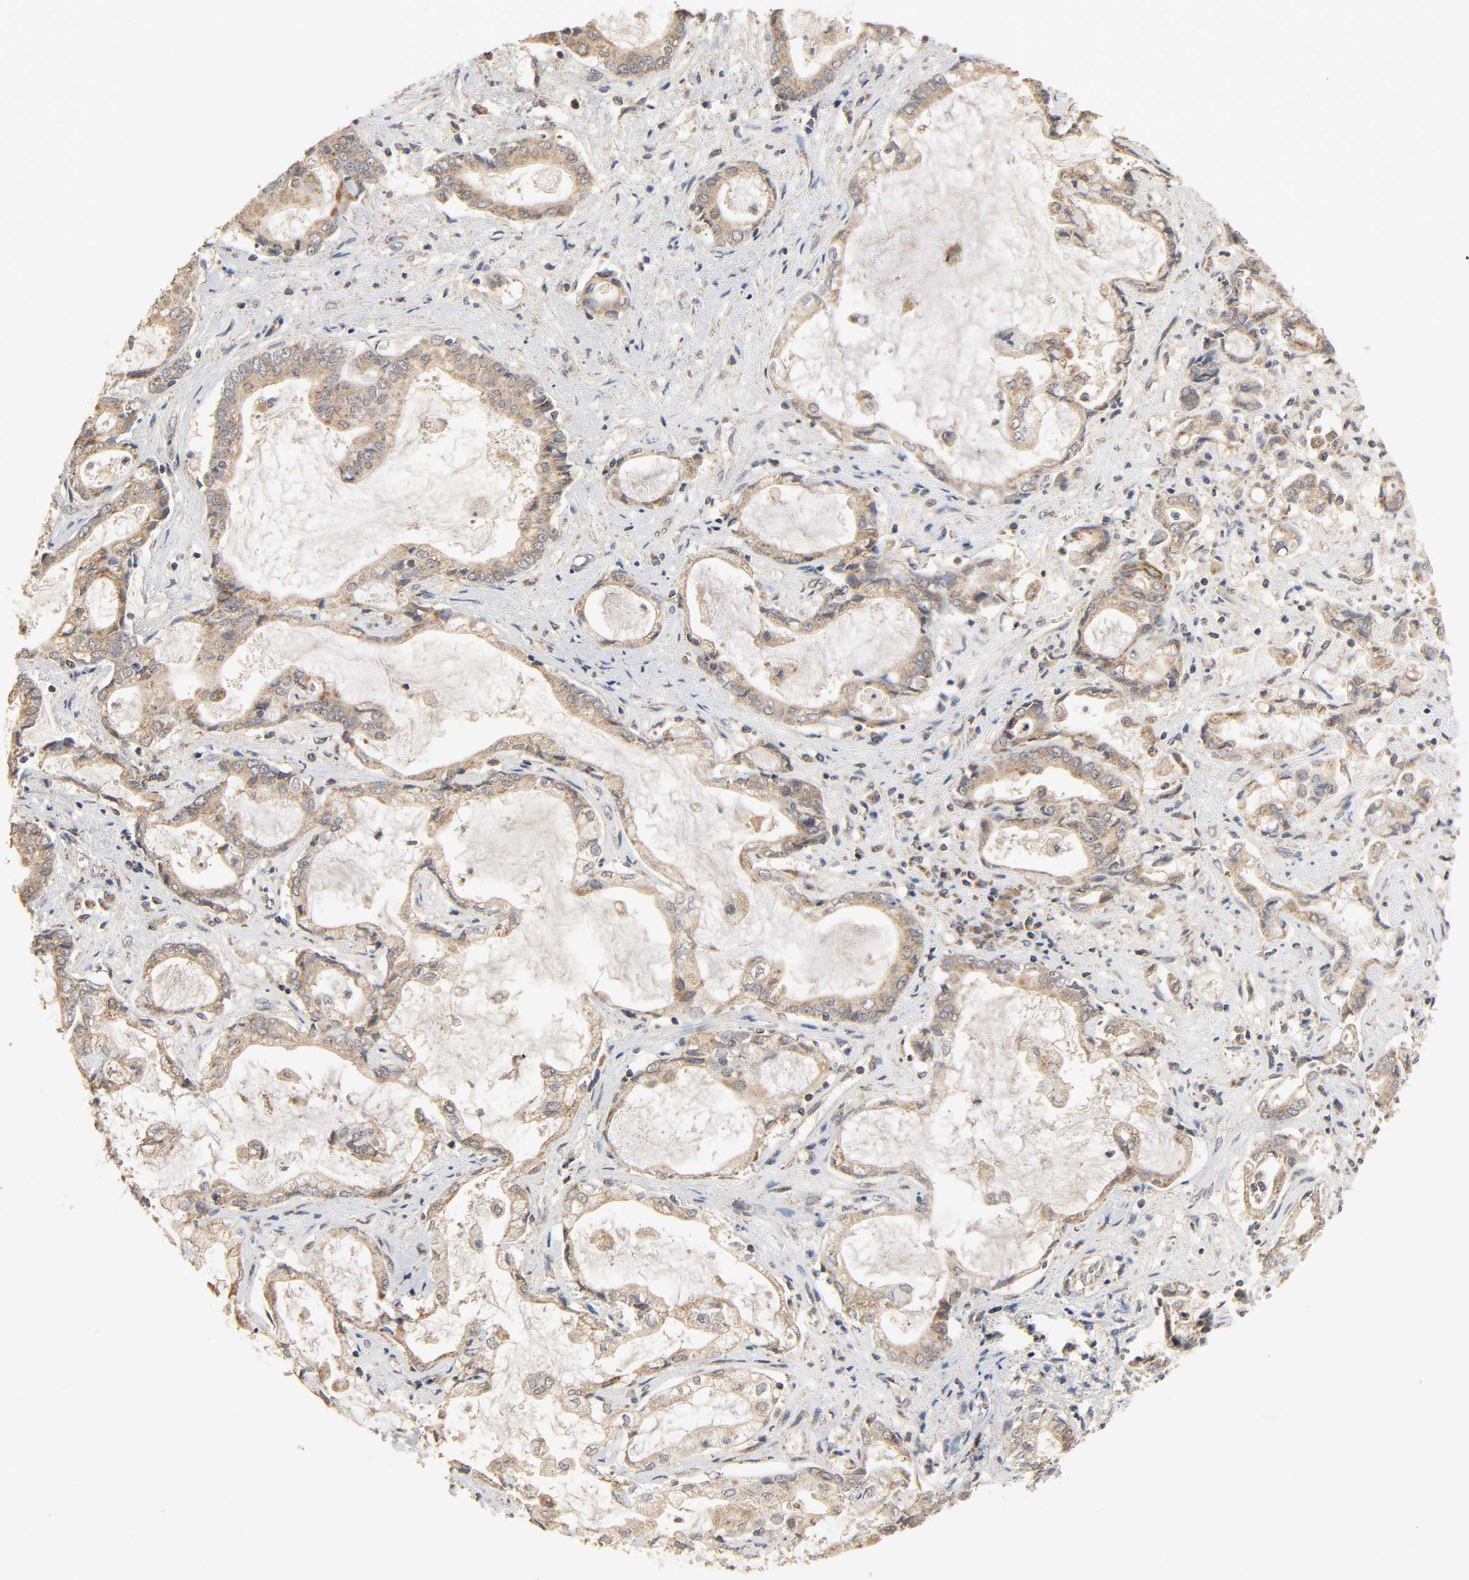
{"staining": {"intensity": "weak", "quantity": ">75%", "location": "cytoplasmic/membranous"}, "tissue": "liver cancer", "cell_type": "Tumor cells", "image_type": "cancer", "snomed": [{"axis": "morphology", "description": "Cholangiocarcinoma"}, {"axis": "topography", "description": "Liver"}], "caption": "Tumor cells show low levels of weak cytoplasmic/membranous expression in about >75% of cells in cholangiocarcinoma (liver).", "gene": "CLEC4E", "patient": {"sex": "male", "age": 57}}